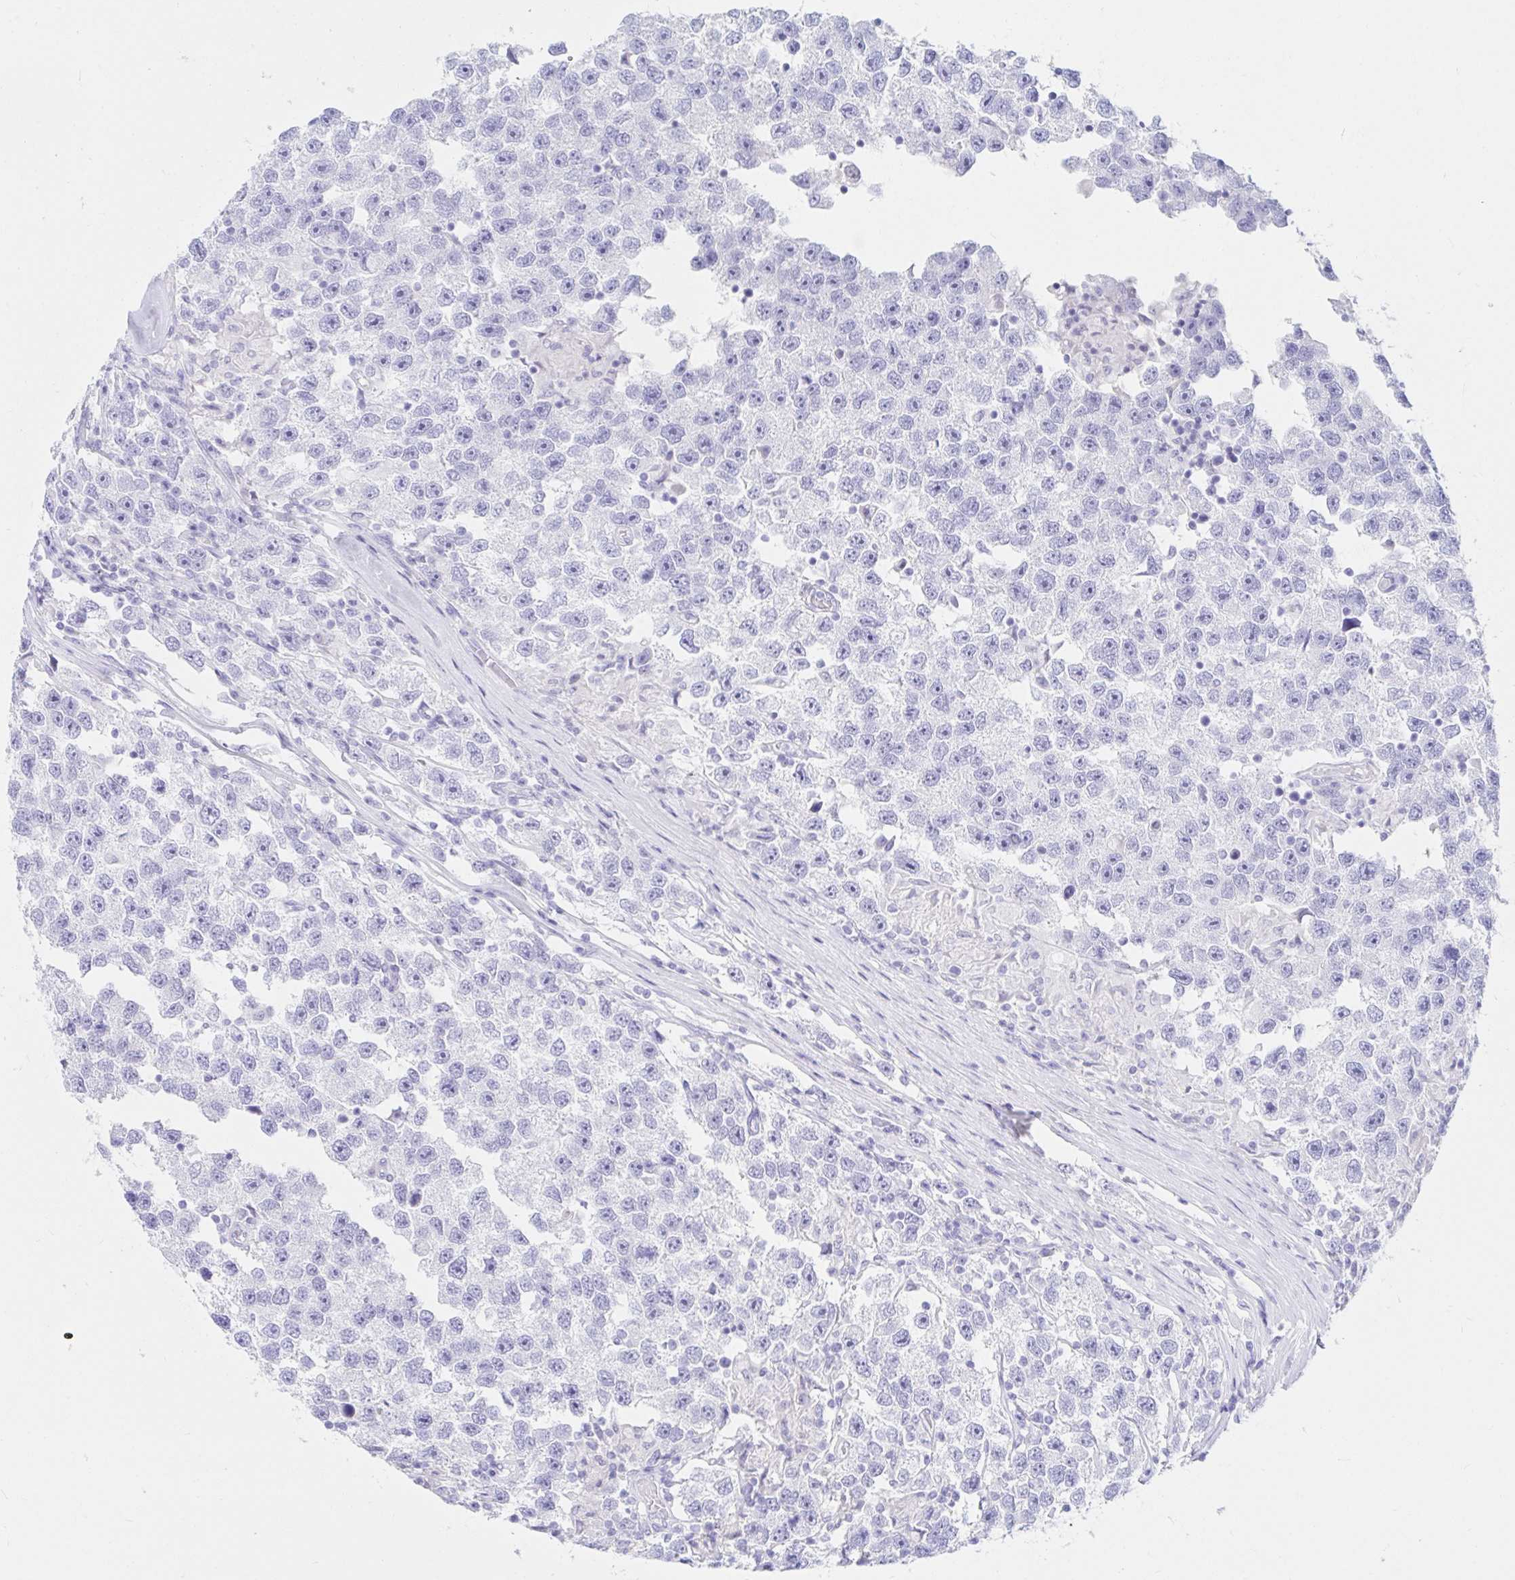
{"staining": {"intensity": "negative", "quantity": "none", "location": "none"}, "tissue": "testis cancer", "cell_type": "Tumor cells", "image_type": "cancer", "snomed": [{"axis": "morphology", "description": "Seminoma, NOS"}, {"axis": "topography", "description": "Testis"}], "caption": "The histopathology image reveals no staining of tumor cells in testis cancer. (IHC, brightfield microscopy, high magnification).", "gene": "OR6T1", "patient": {"sex": "male", "age": 26}}